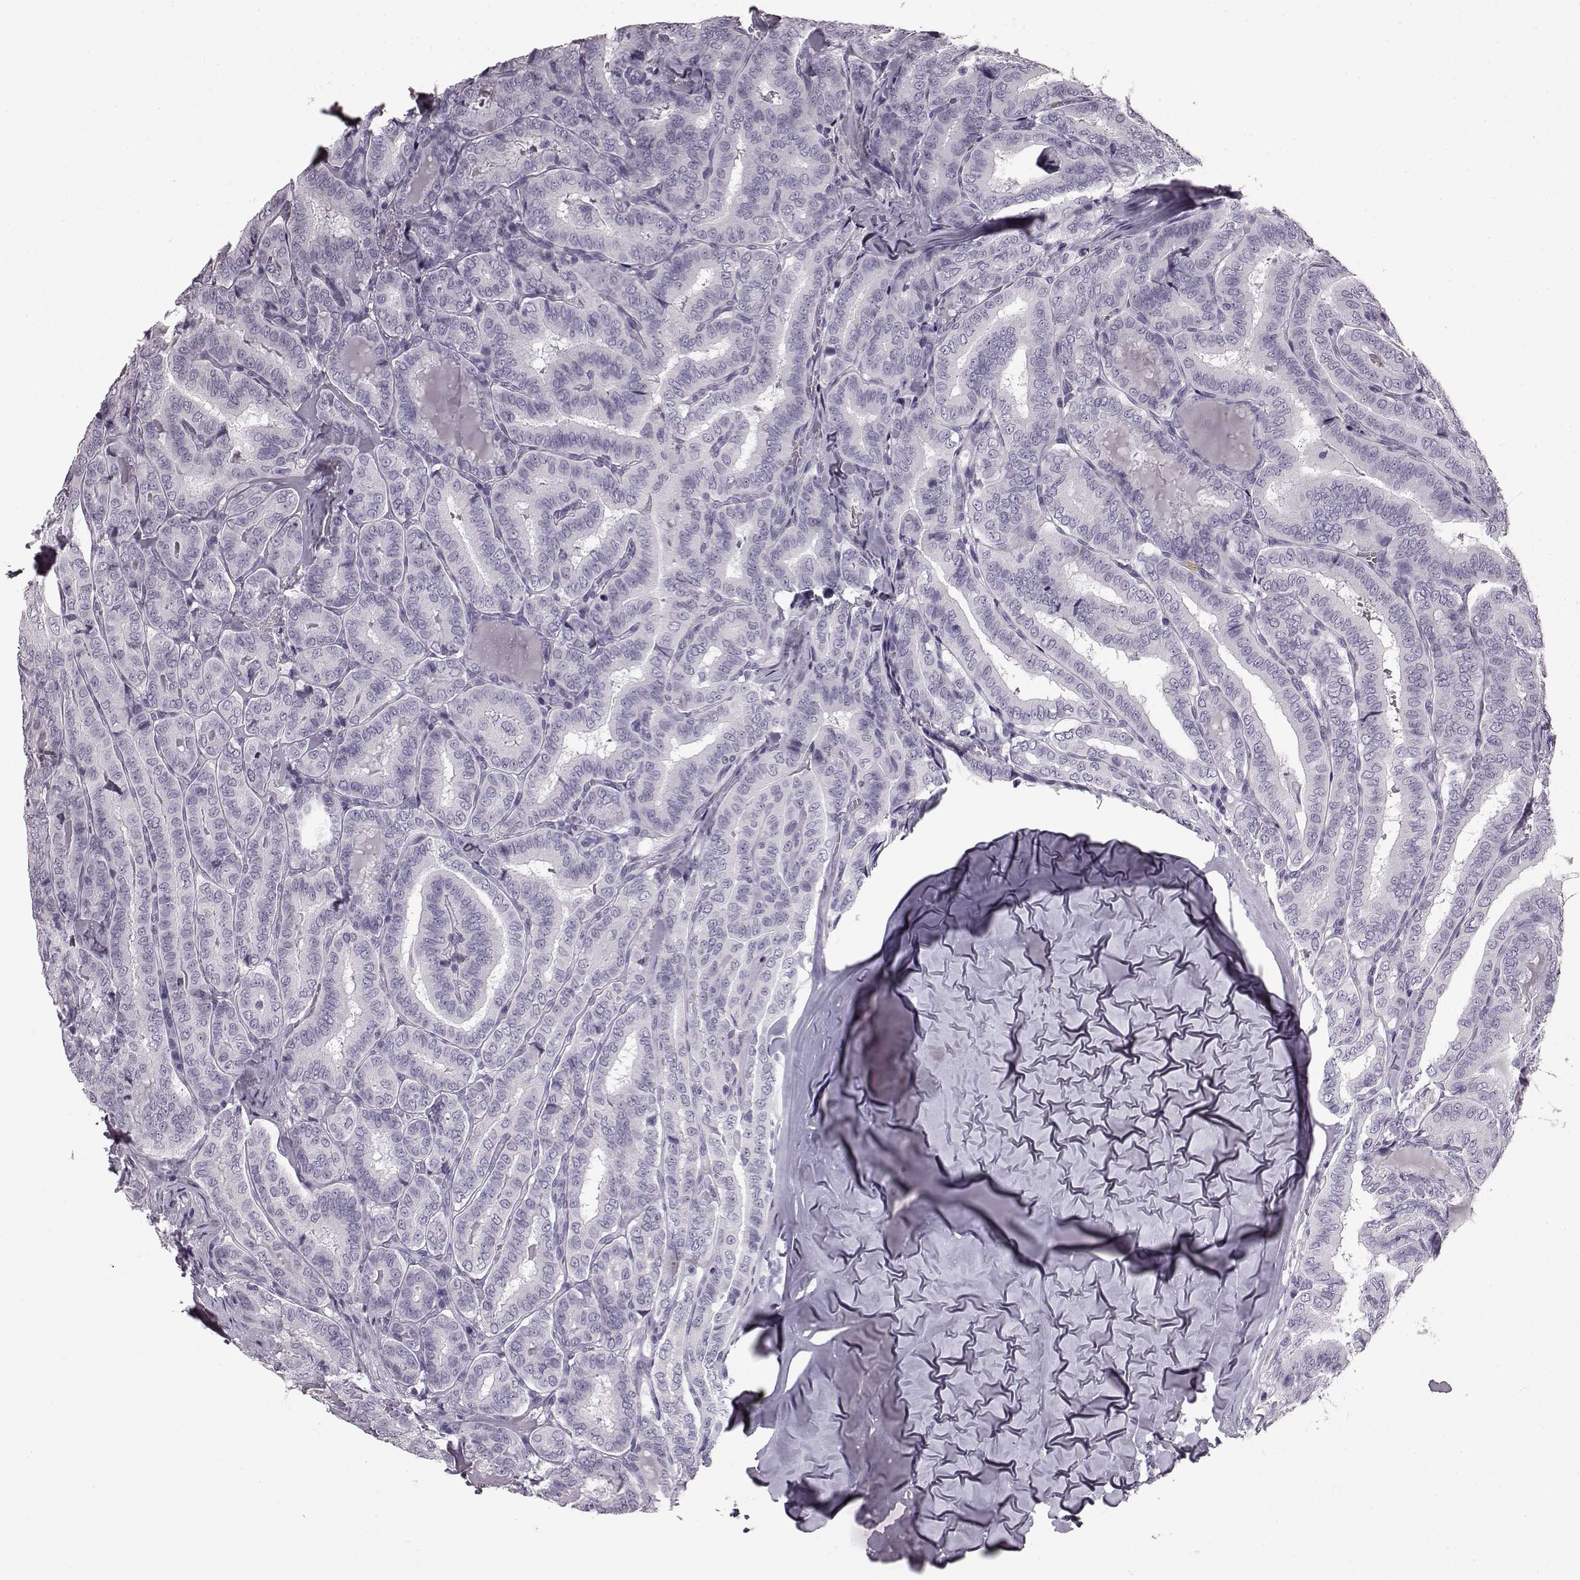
{"staining": {"intensity": "negative", "quantity": "none", "location": "none"}, "tissue": "thyroid cancer", "cell_type": "Tumor cells", "image_type": "cancer", "snomed": [{"axis": "morphology", "description": "Papillary adenocarcinoma, NOS"}, {"axis": "morphology", "description": "Papillary adenoma metastatic"}, {"axis": "topography", "description": "Thyroid gland"}], "caption": "DAB immunohistochemical staining of human thyroid papillary adenocarcinoma demonstrates no significant staining in tumor cells.", "gene": "AIPL1", "patient": {"sex": "female", "age": 50}}